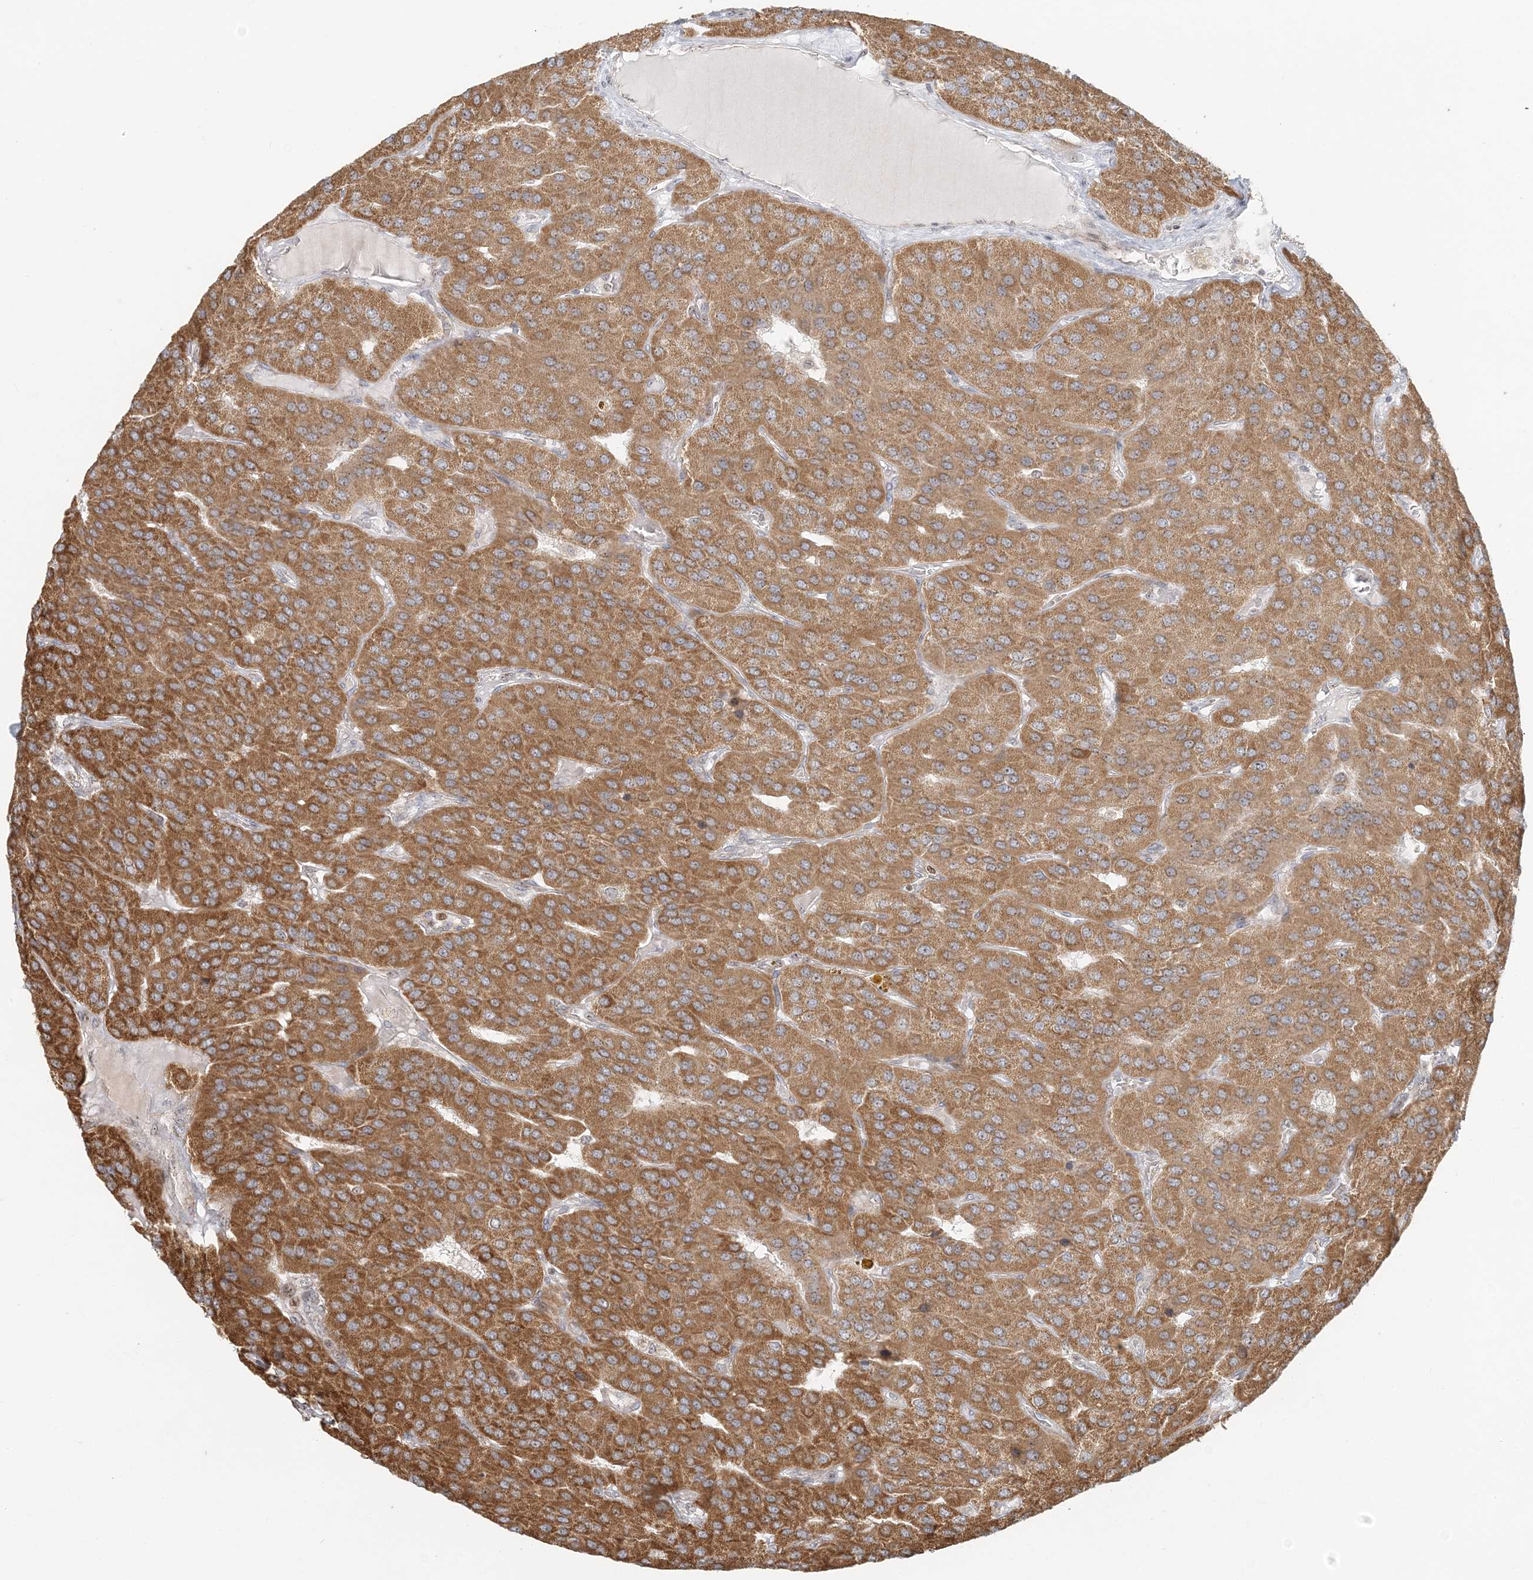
{"staining": {"intensity": "moderate", "quantity": ">75%", "location": "cytoplasmic/membranous"}, "tissue": "parathyroid gland", "cell_type": "Glandular cells", "image_type": "normal", "snomed": [{"axis": "morphology", "description": "Normal tissue, NOS"}, {"axis": "morphology", "description": "Adenoma, NOS"}, {"axis": "topography", "description": "Parathyroid gland"}], "caption": "IHC (DAB (3,3'-diaminobenzidine)) staining of normal parathyroid gland displays moderate cytoplasmic/membranous protein expression in about >75% of glandular cells. The protein is shown in brown color, while the nuclei are stained blue.", "gene": "UBE2F", "patient": {"sex": "female", "age": 86}}